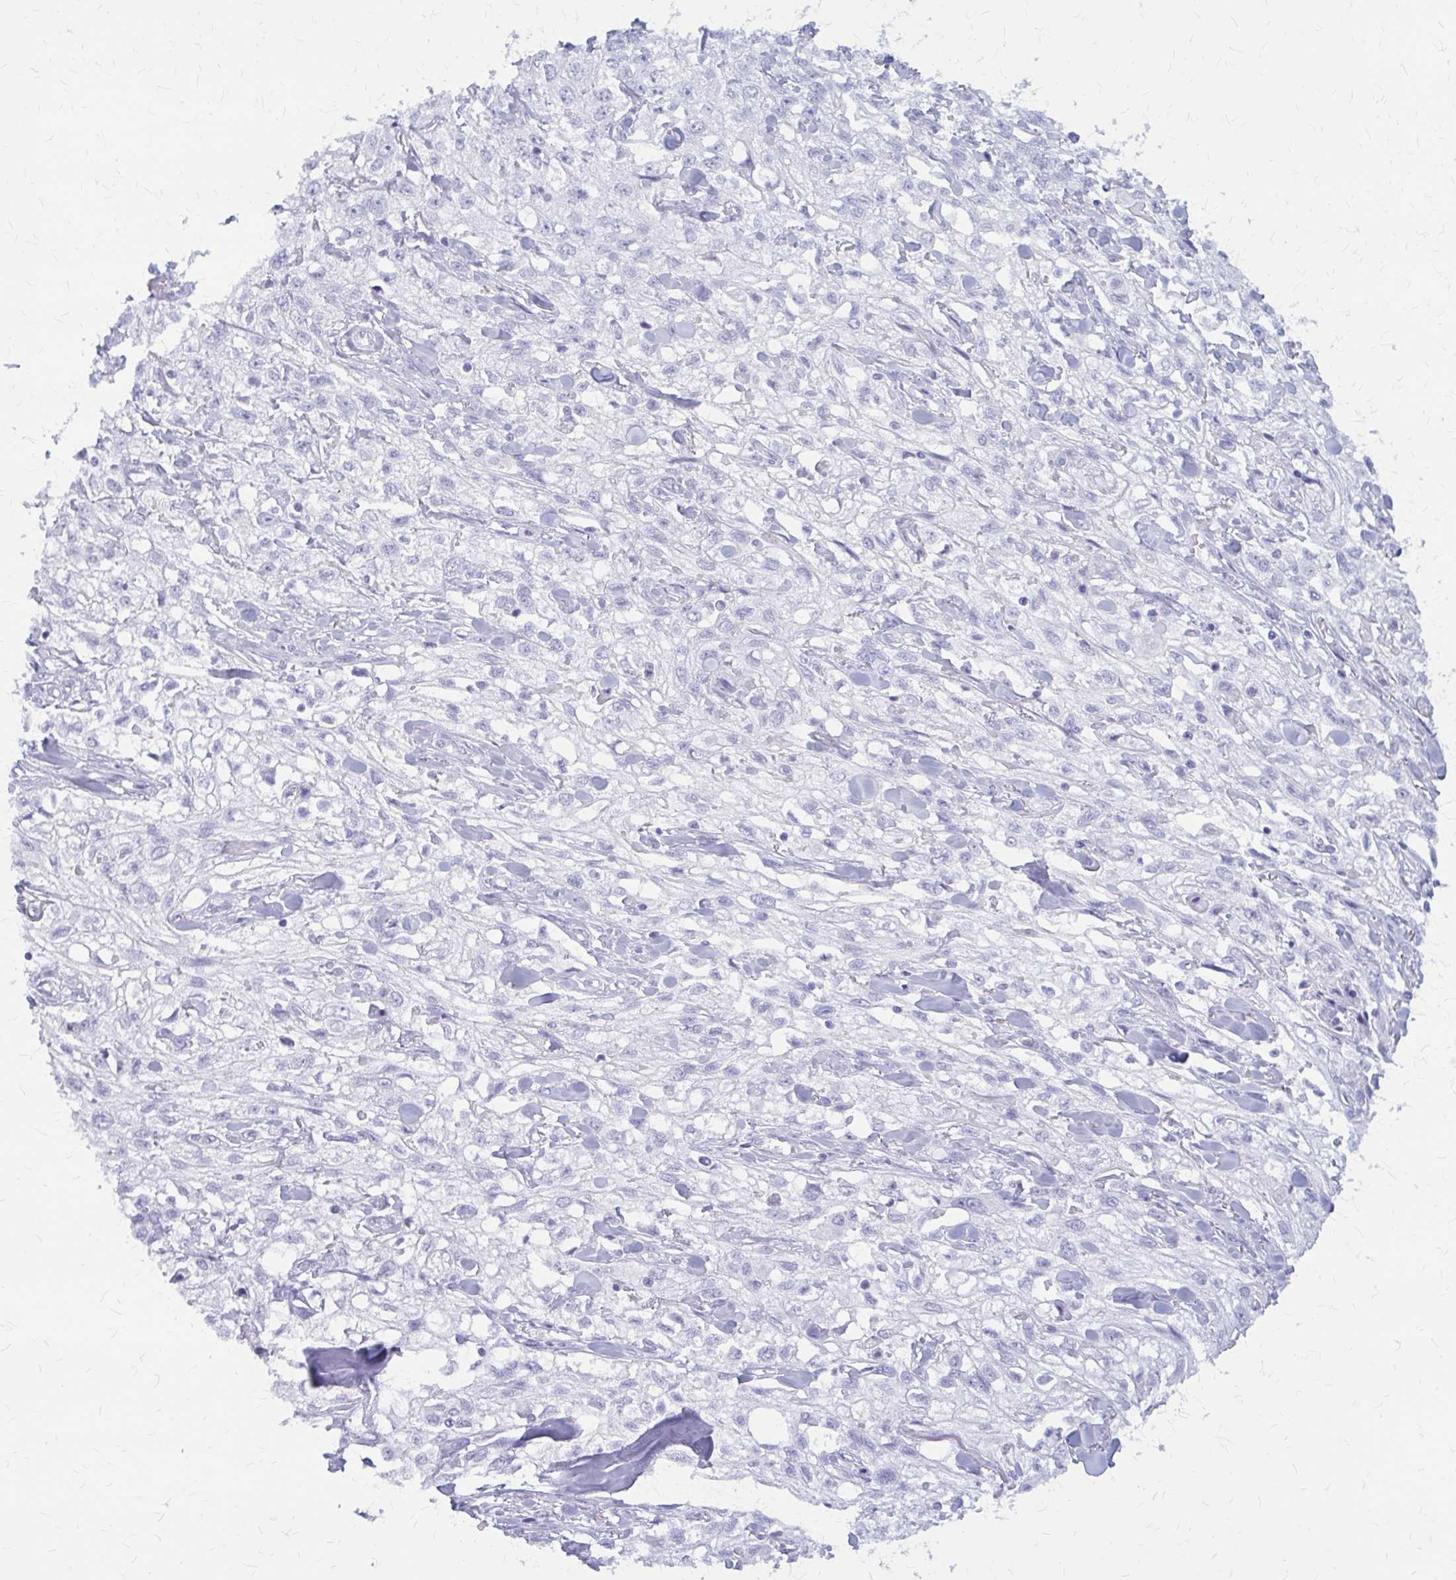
{"staining": {"intensity": "negative", "quantity": "none", "location": "none"}, "tissue": "skin cancer", "cell_type": "Tumor cells", "image_type": "cancer", "snomed": [{"axis": "morphology", "description": "Squamous cell carcinoma, NOS"}, {"axis": "topography", "description": "Skin"}, {"axis": "topography", "description": "Vulva"}], "caption": "IHC of skin cancer exhibits no expression in tumor cells.", "gene": "KLHDC7A", "patient": {"sex": "female", "age": 86}}